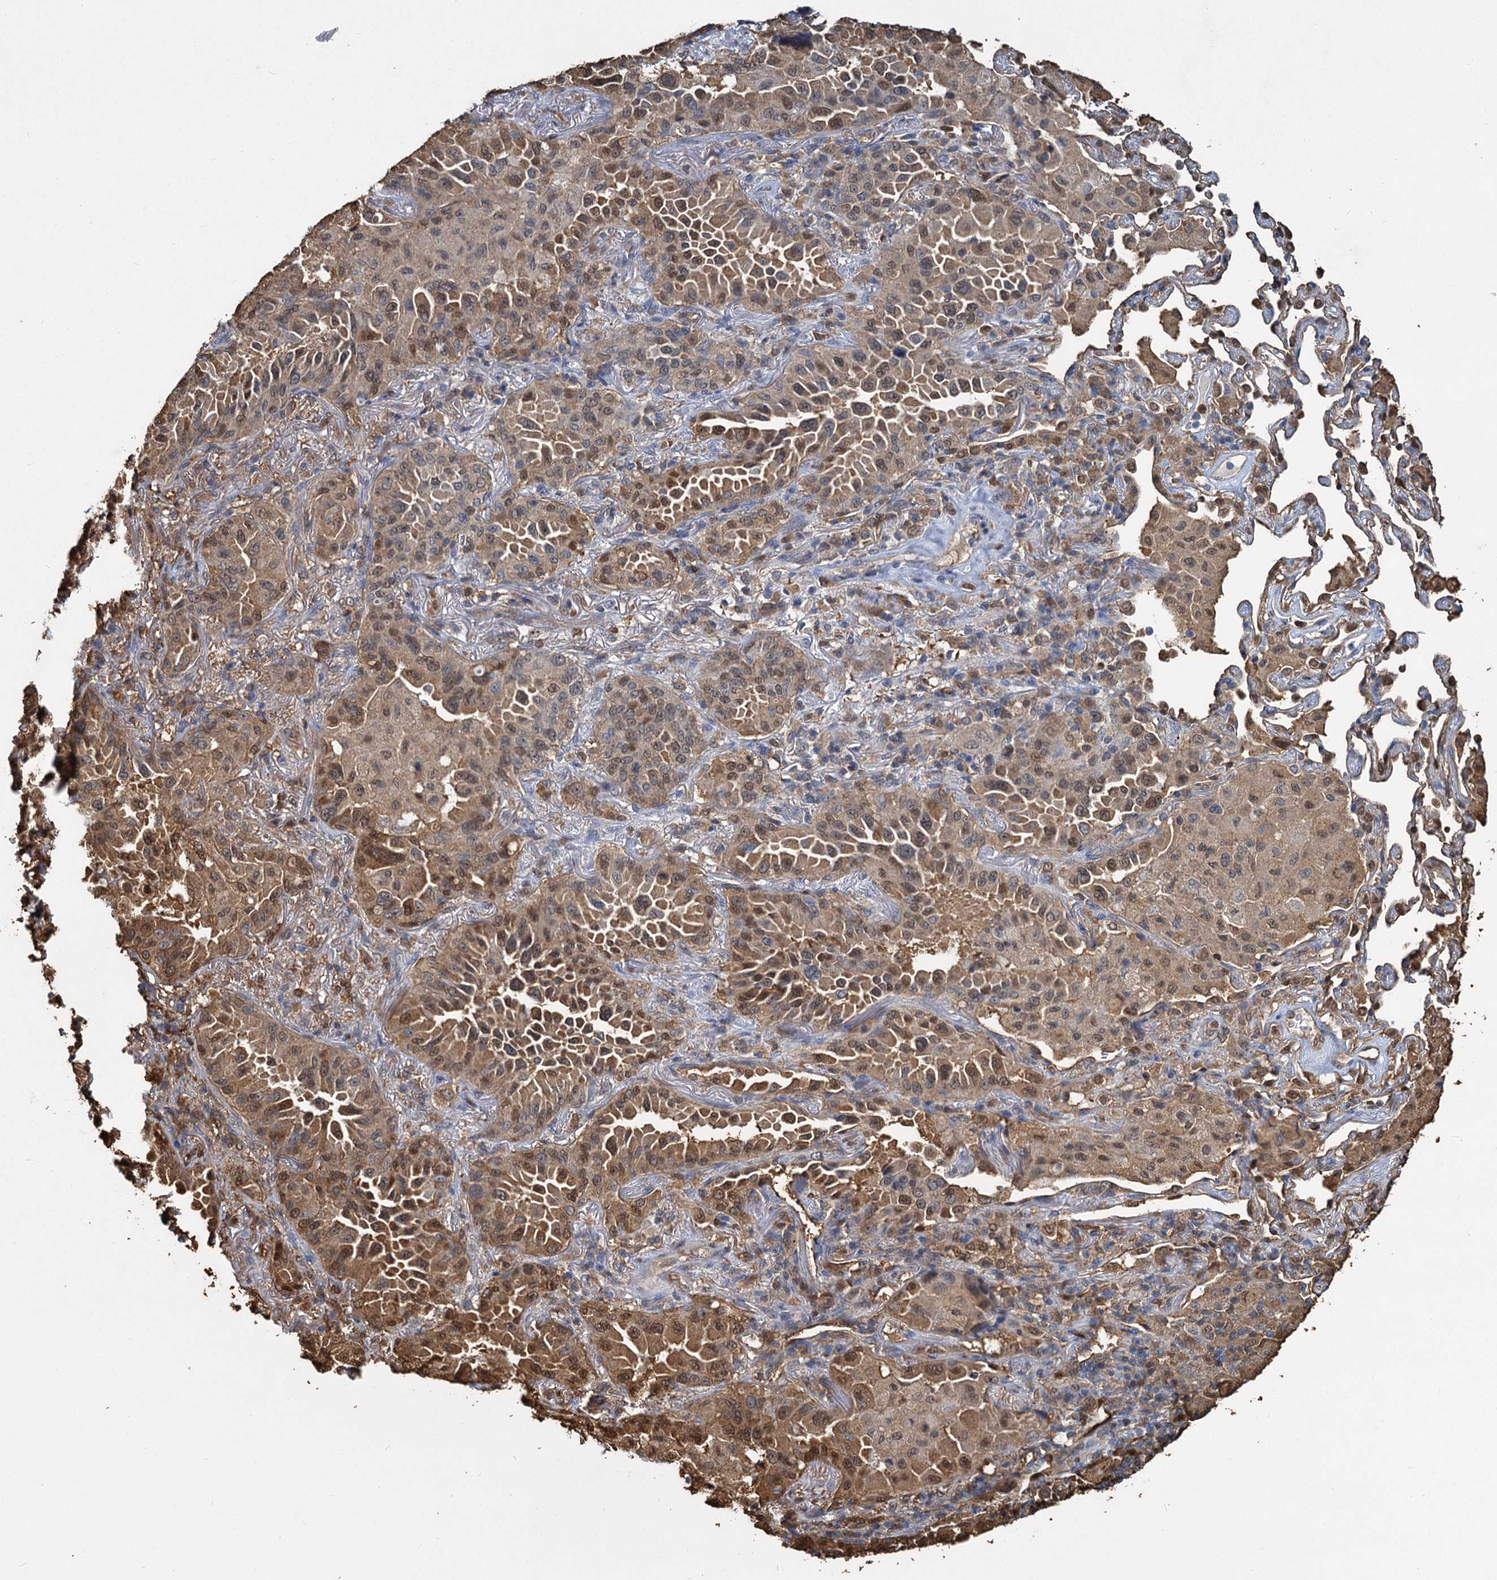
{"staining": {"intensity": "moderate", "quantity": ">75%", "location": "cytoplasmic/membranous,nuclear"}, "tissue": "lung cancer", "cell_type": "Tumor cells", "image_type": "cancer", "snomed": [{"axis": "morphology", "description": "Adenocarcinoma, NOS"}, {"axis": "topography", "description": "Lung"}], "caption": "Protein staining of lung cancer tissue displays moderate cytoplasmic/membranous and nuclear staining in approximately >75% of tumor cells.", "gene": "S100A6", "patient": {"sex": "female", "age": 69}}